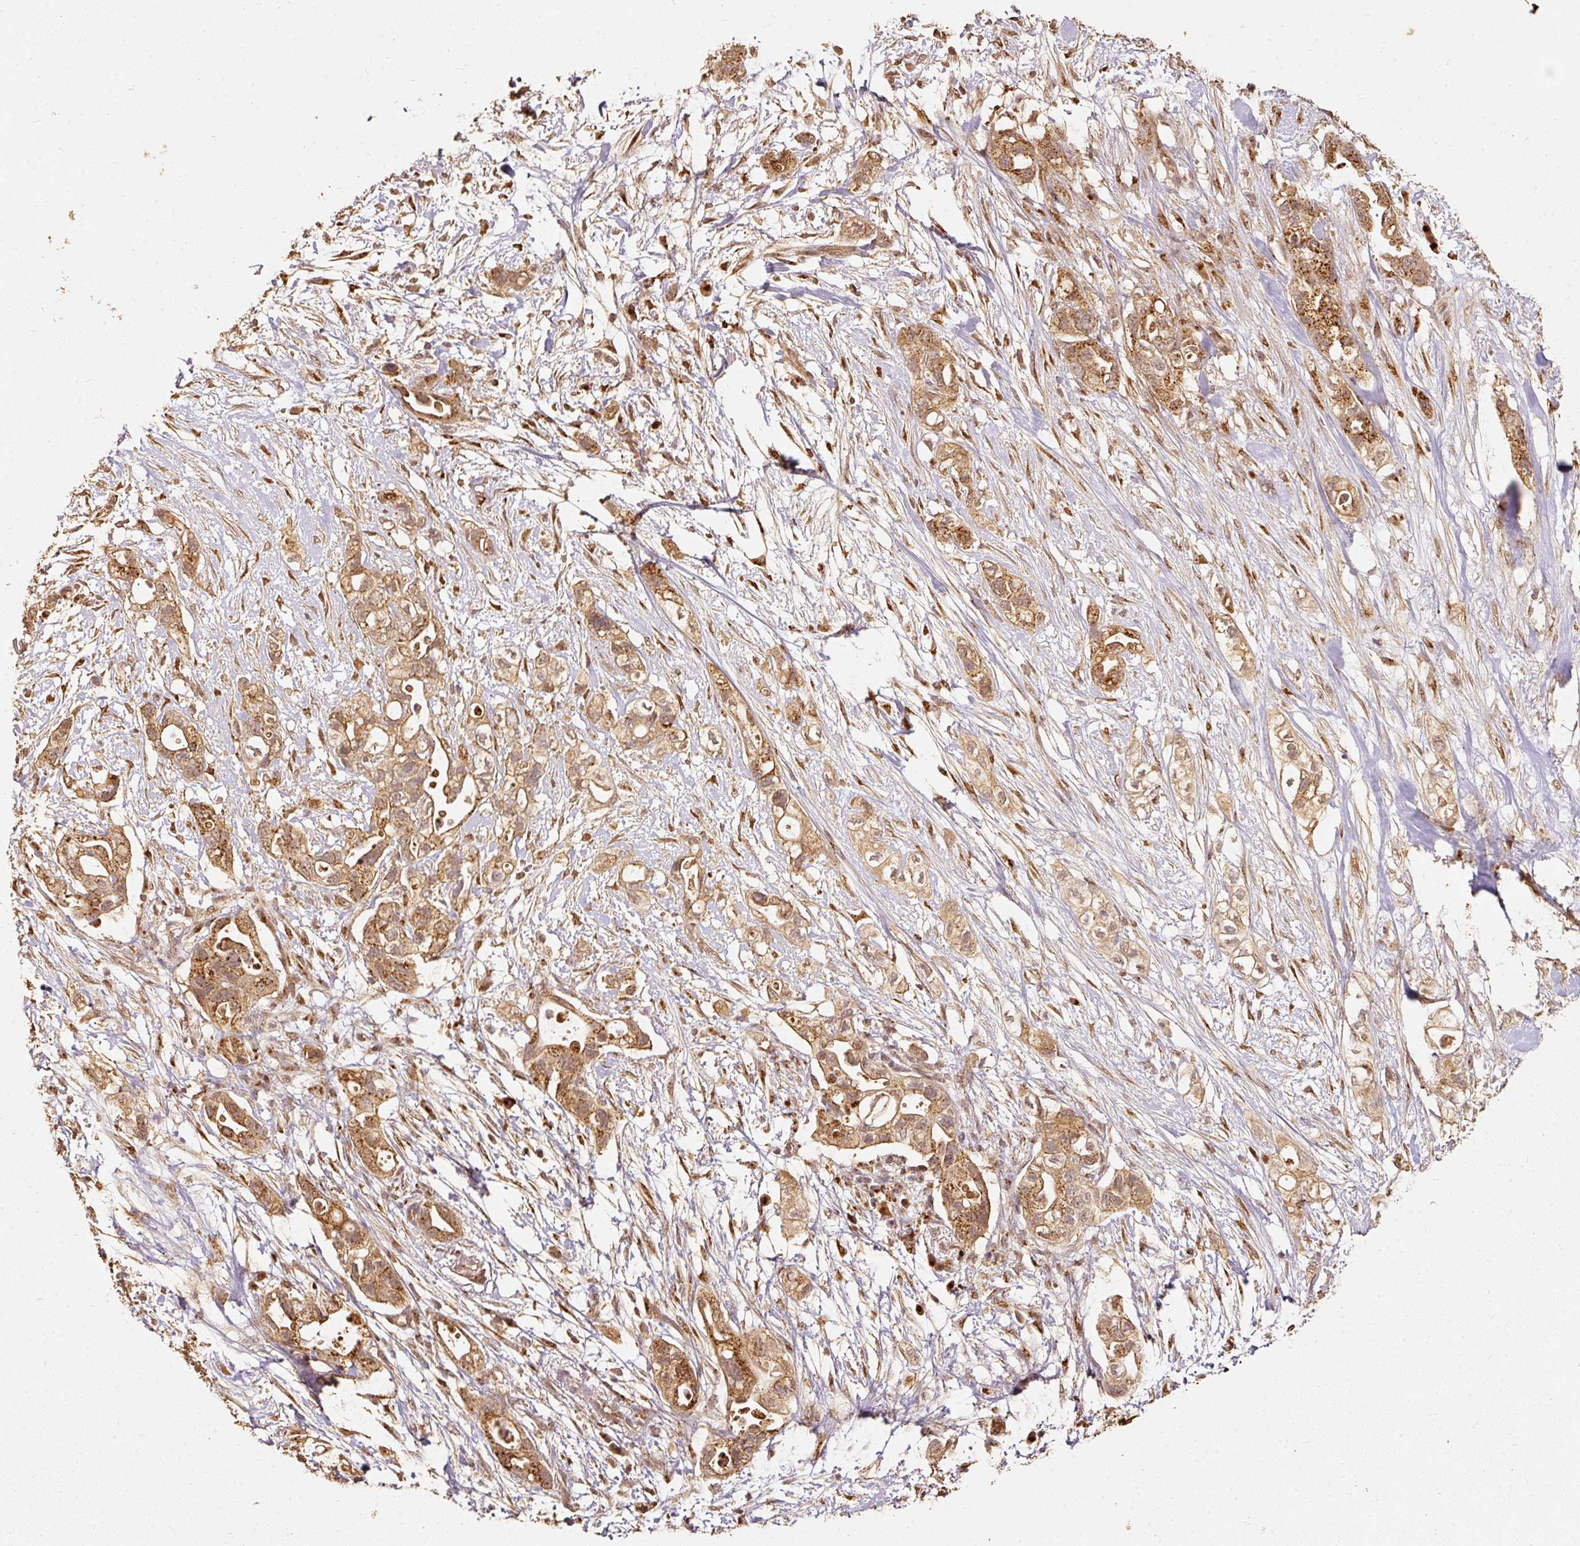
{"staining": {"intensity": "moderate", "quantity": ">75%", "location": "cytoplasmic/membranous"}, "tissue": "pancreatic cancer", "cell_type": "Tumor cells", "image_type": "cancer", "snomed": [{"axis": "morphology", "description": "Adenocarcinoma, NOS"}, {"axis": "topography", "description": "Pancreas"}], "caption": "Human pancreatic adenocarcinoma stained with a protein marker demonstrates moderate staining in tumor cells.", "gene": "FUT8", "patient": {"sex": "female", "age": 72}}